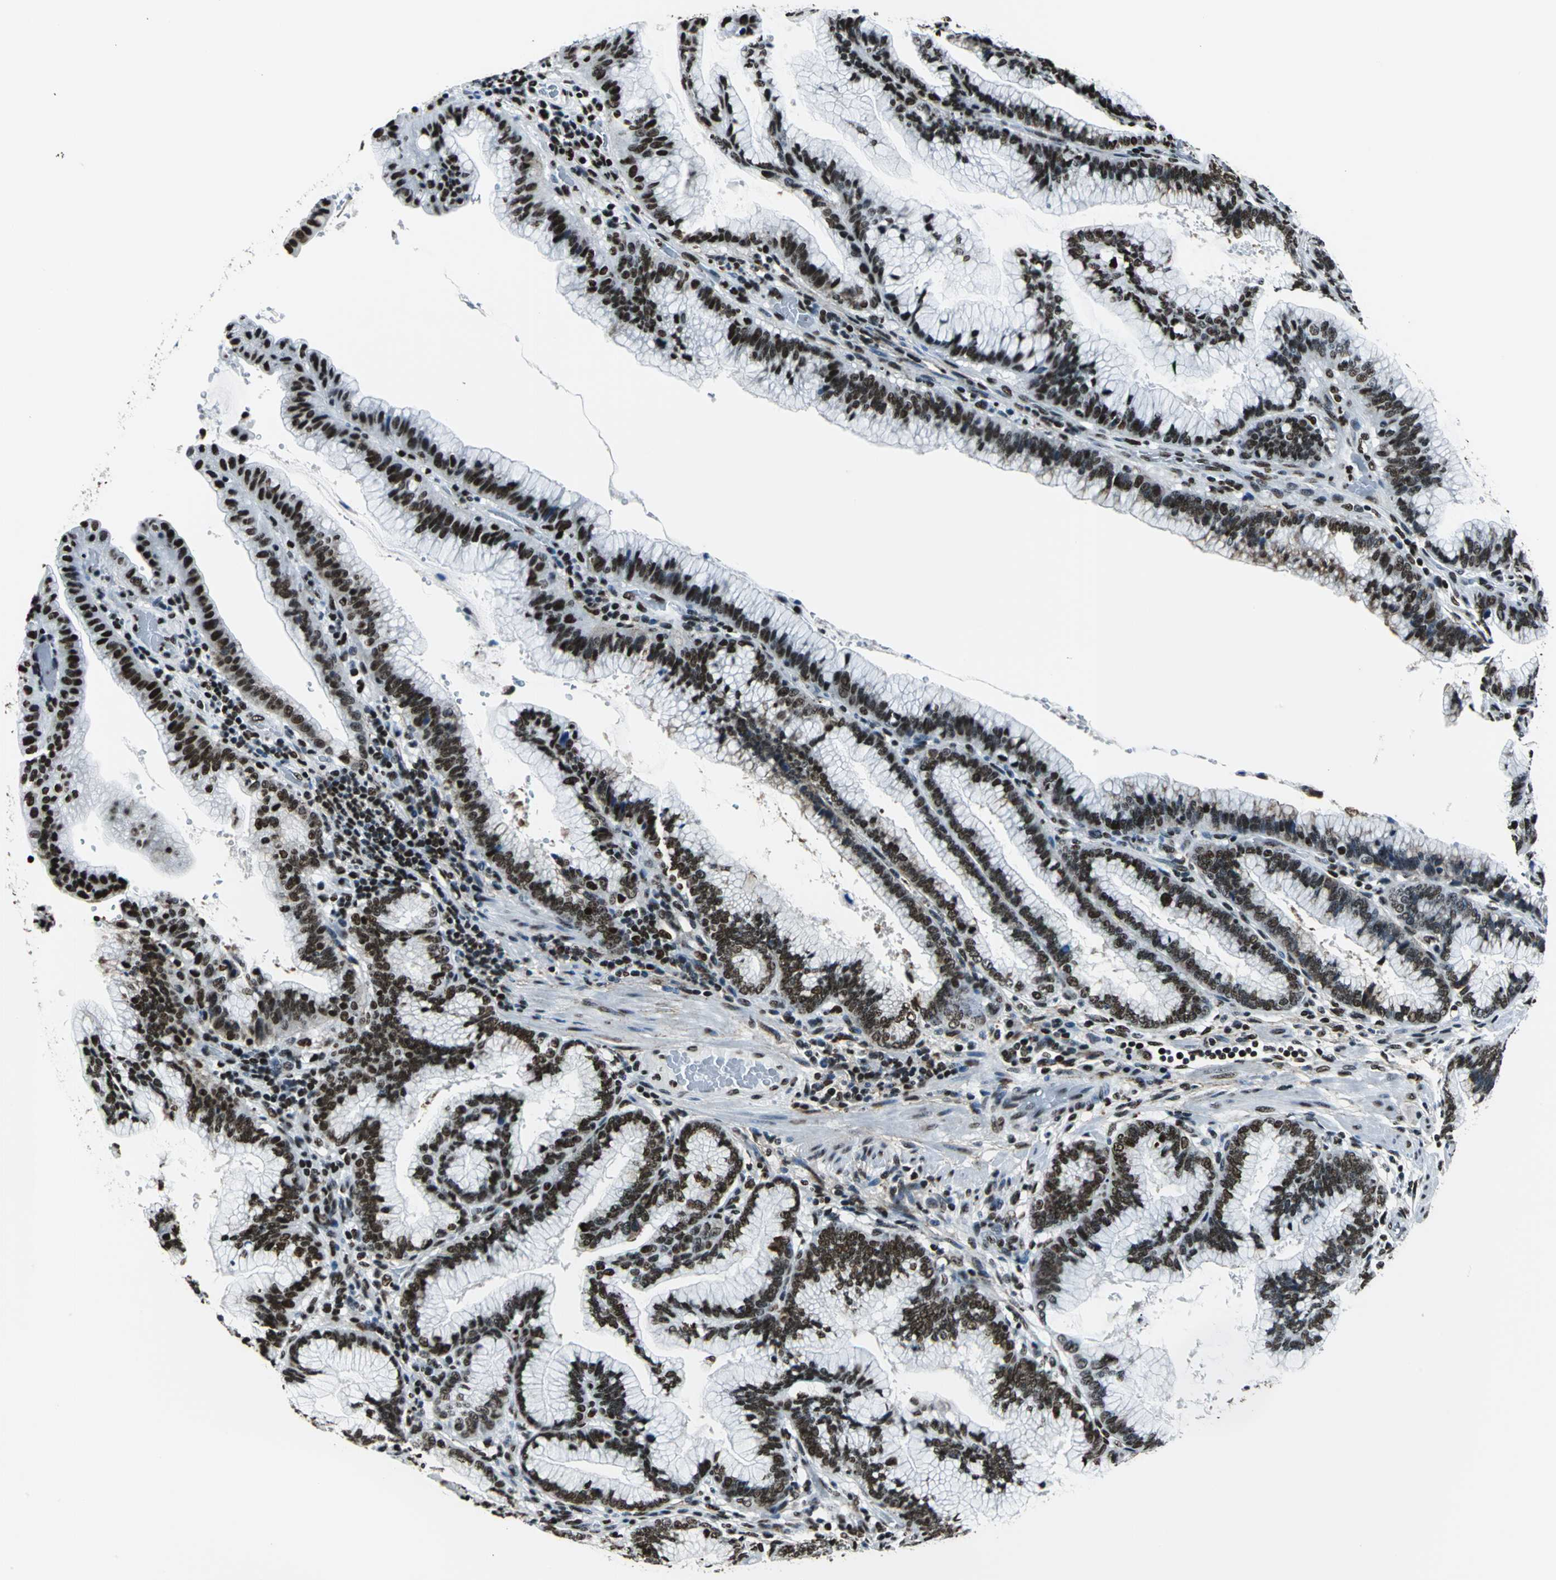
{"staining": {"intensity": "strong", "quantity": ">75%", "location": "nuclear"}, "tissue": "pancreatic cancer", "cell_type": "Tumor cells", "image_type": "cancer", "snomed": [{"axis": "morphology", "description": "Adenocarcinoma, NOS"}, {"axis": "topography", "description": "Pancreas"}], "caption": "Adenocarcinoma (pancreatic) stained with DAB (3,3'-diaminobenzidine) IHC shows high levels of strong nuclear staining in approximately >75% of tumor cells. Immunohistochemistry (ihc) stains the protein of interest in brown and the nuclei are stained blue.", "gene": "APEX1", "patient": {"sex": "female", "age": 64}}